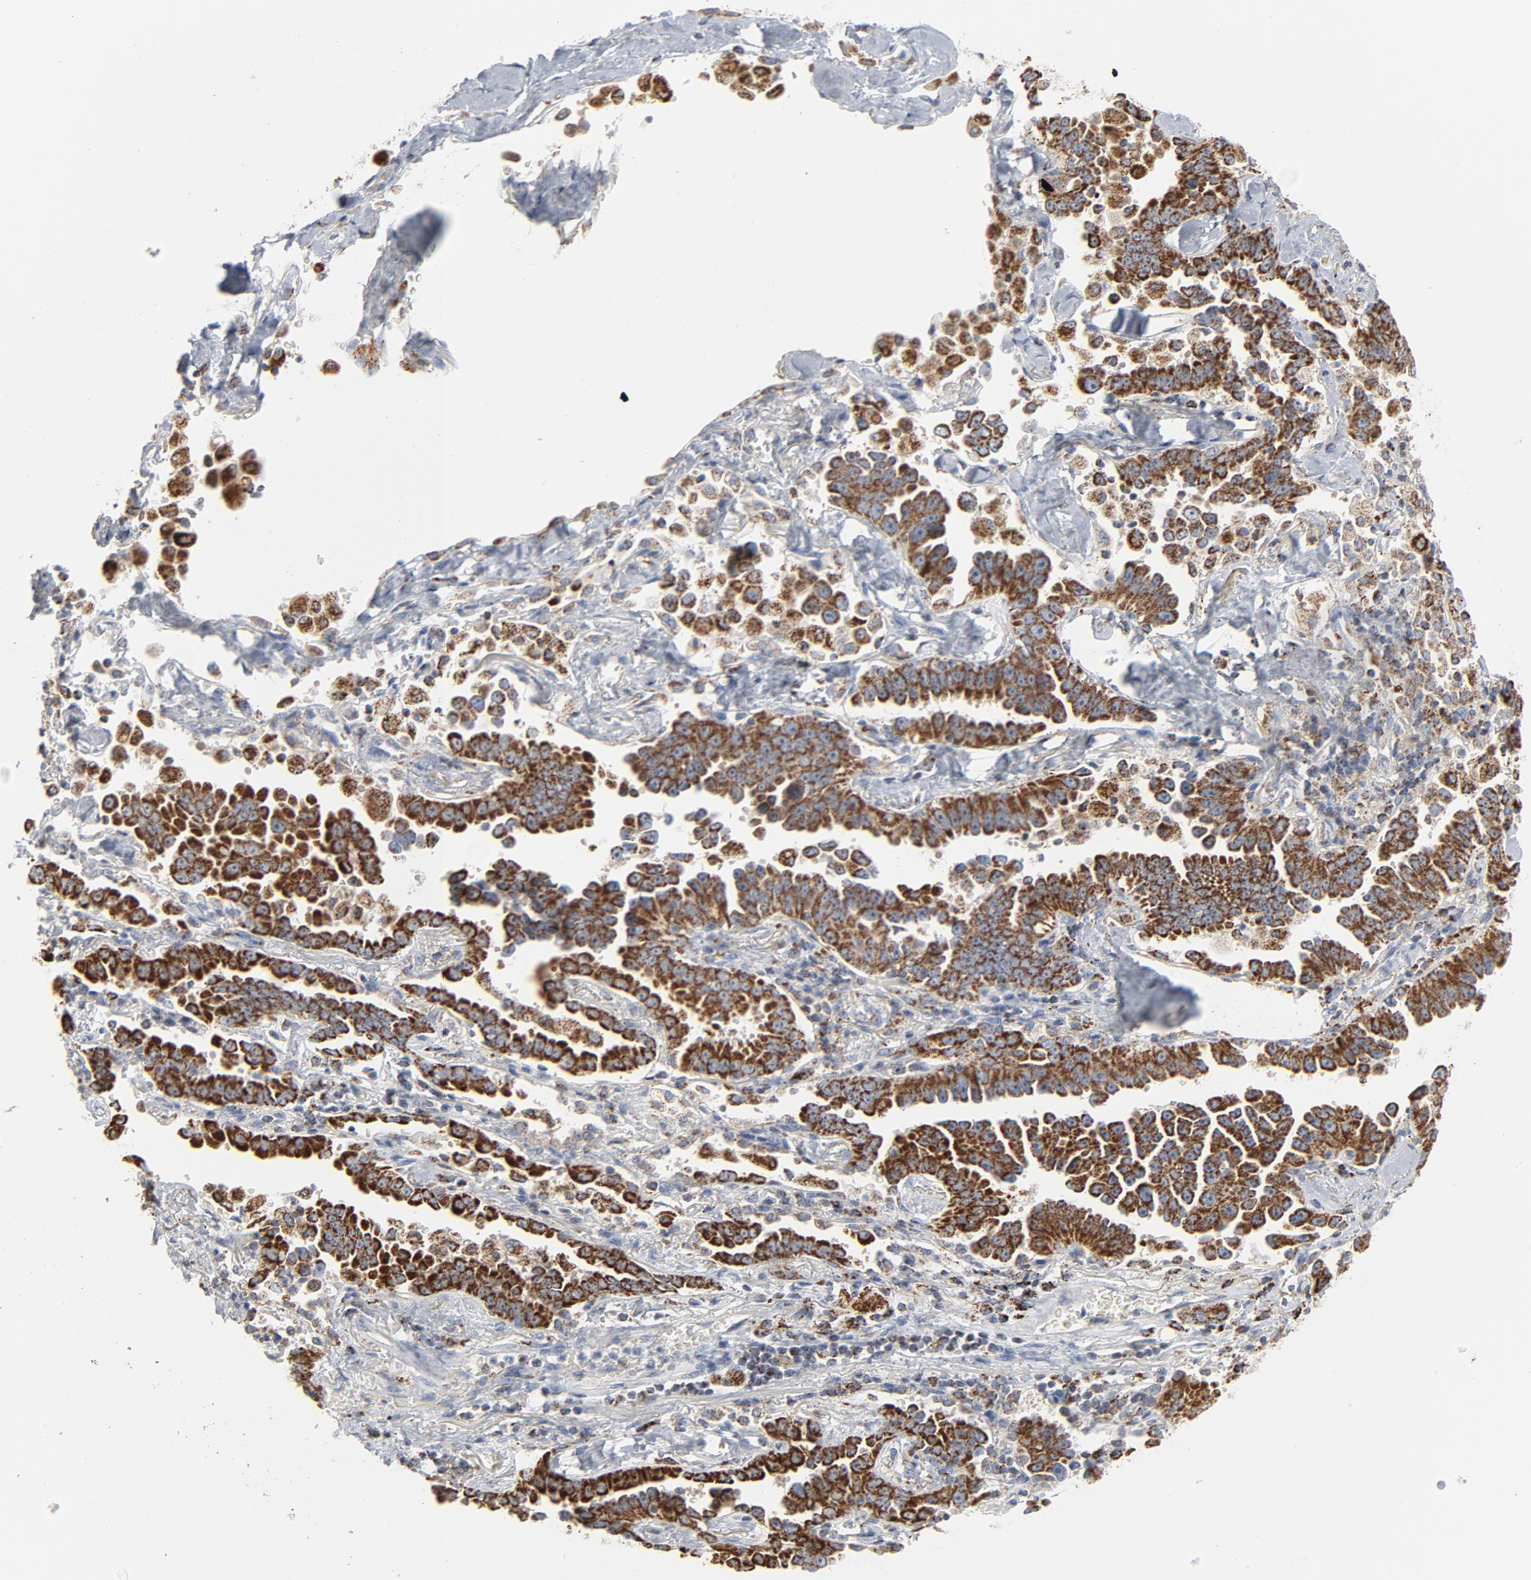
{"staining": {"intensity": "strong", "quantity": ">75%", "location": "cytoplasmic/membranous"}, "tissue": "lung cancer", "cell_type": "Tumor cells", "image_type": "cancer", "snomed": [{"axis": "morphology", "description": "Adenocarcinoma, NOS"}, {"axis": "topography", "description": "Lung"}], "caption": "This histopathology image exhibits IHC staining of adenocarcinoma (lung), with high strong cytoplasmic/membranous positivity in about >75% of tumor cells.", "gene": "SETD3", "patient": {"sex": "female", "age": 64}}